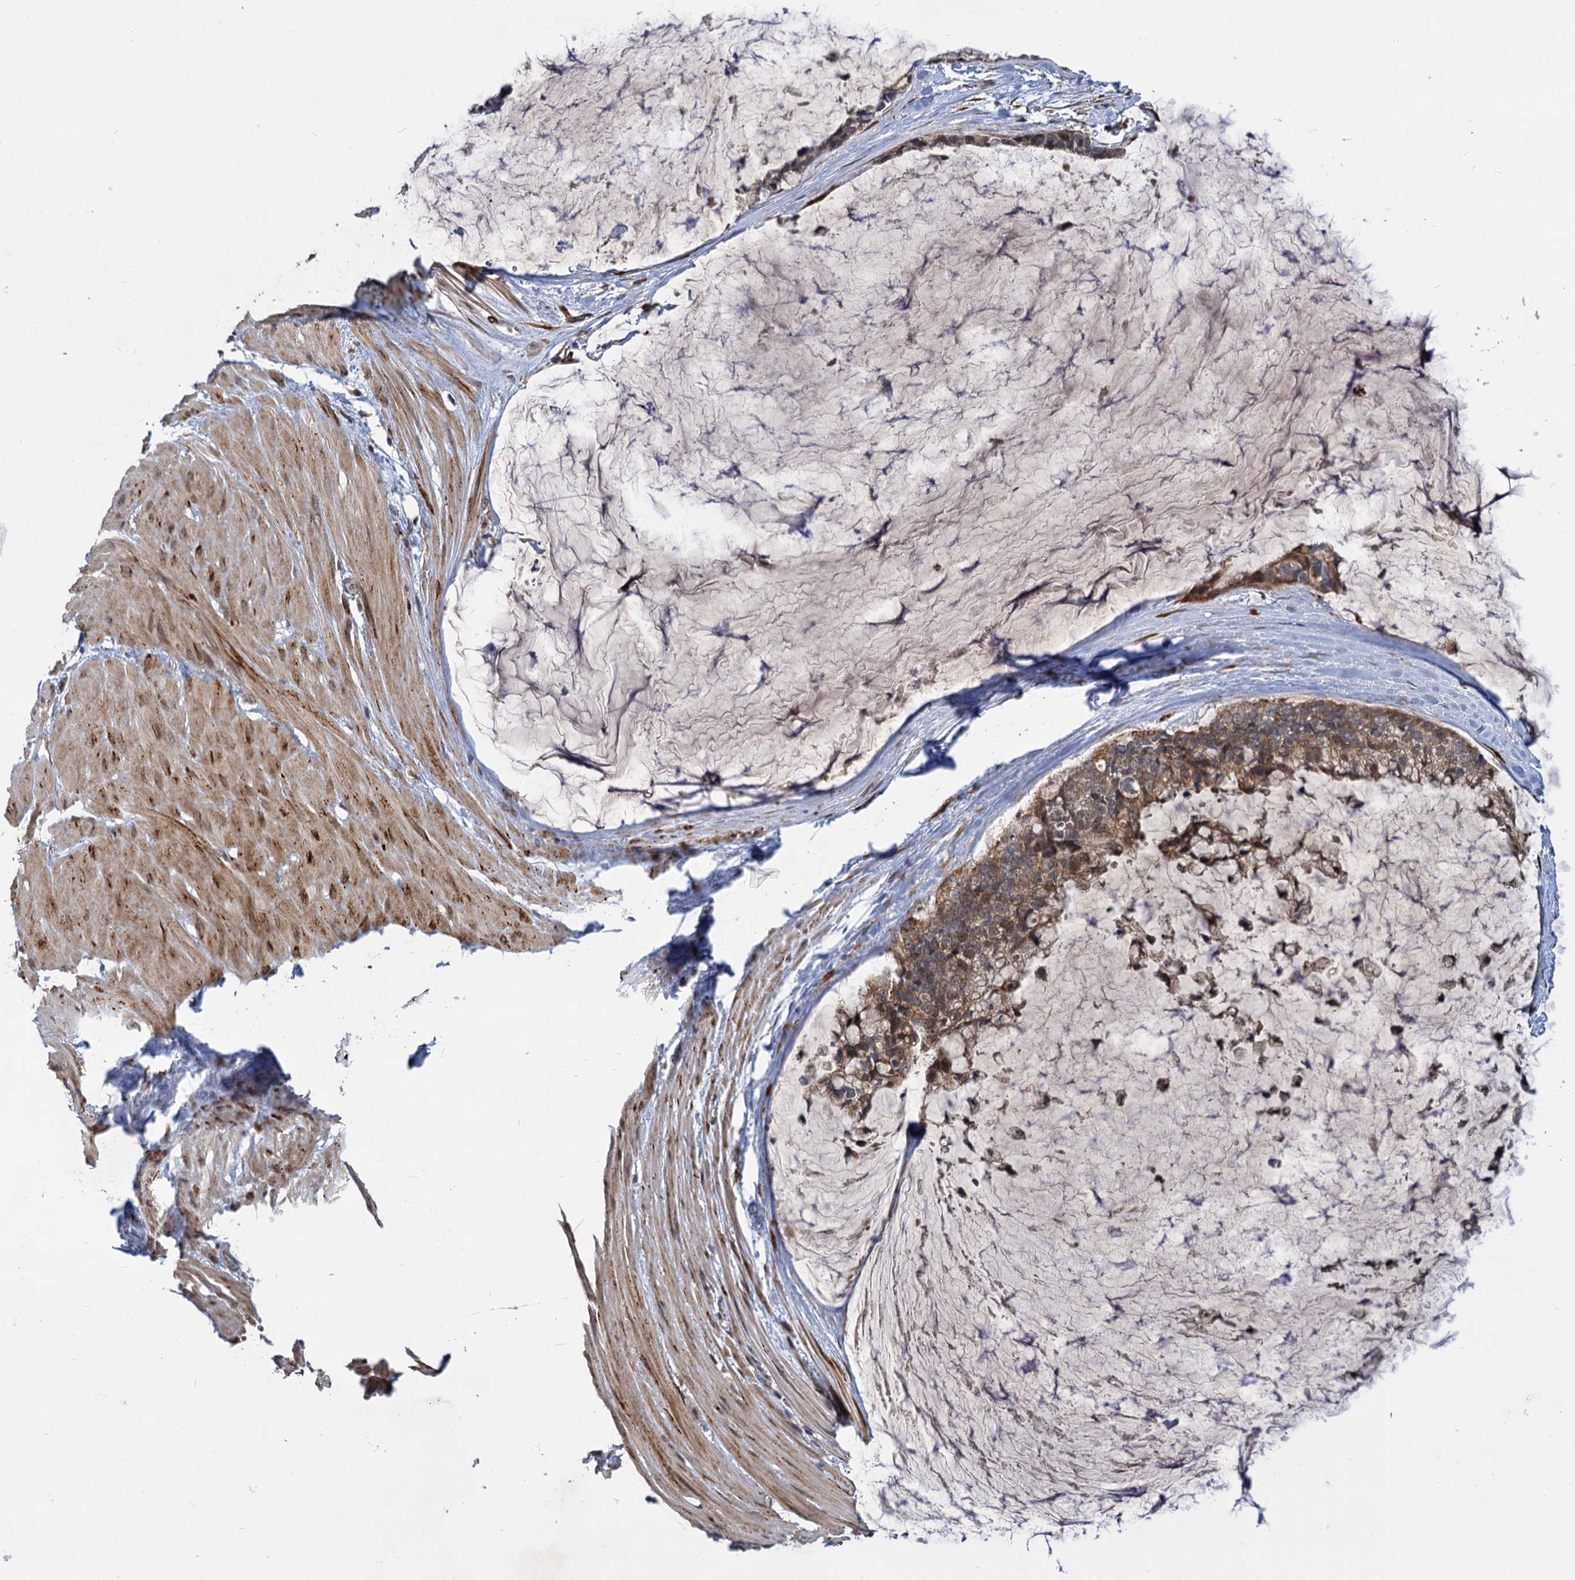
{"staining": {"intensity": "moderate", "quantity": ">75%", "location": "cytoplasmic/membranous"}, "tissue": "ovarian cancer", "cell_type": "Tumor cells", "image_type": "cancer", "snomed": [{"axis": "morphology", "description": "Cystadenocarcinoma, mucinous, NOS"}, {"axis": "topography", "description": "Ovary"}], "caption": "Protein analysis of mucinous cystadenocarcinoma (ovarian) tissue displays moderate cytoplasmic/membranous expression in approximately >75% of tumor cells.", "gene": "APBA2", "patient": {"sex": "female", "age": 39}}